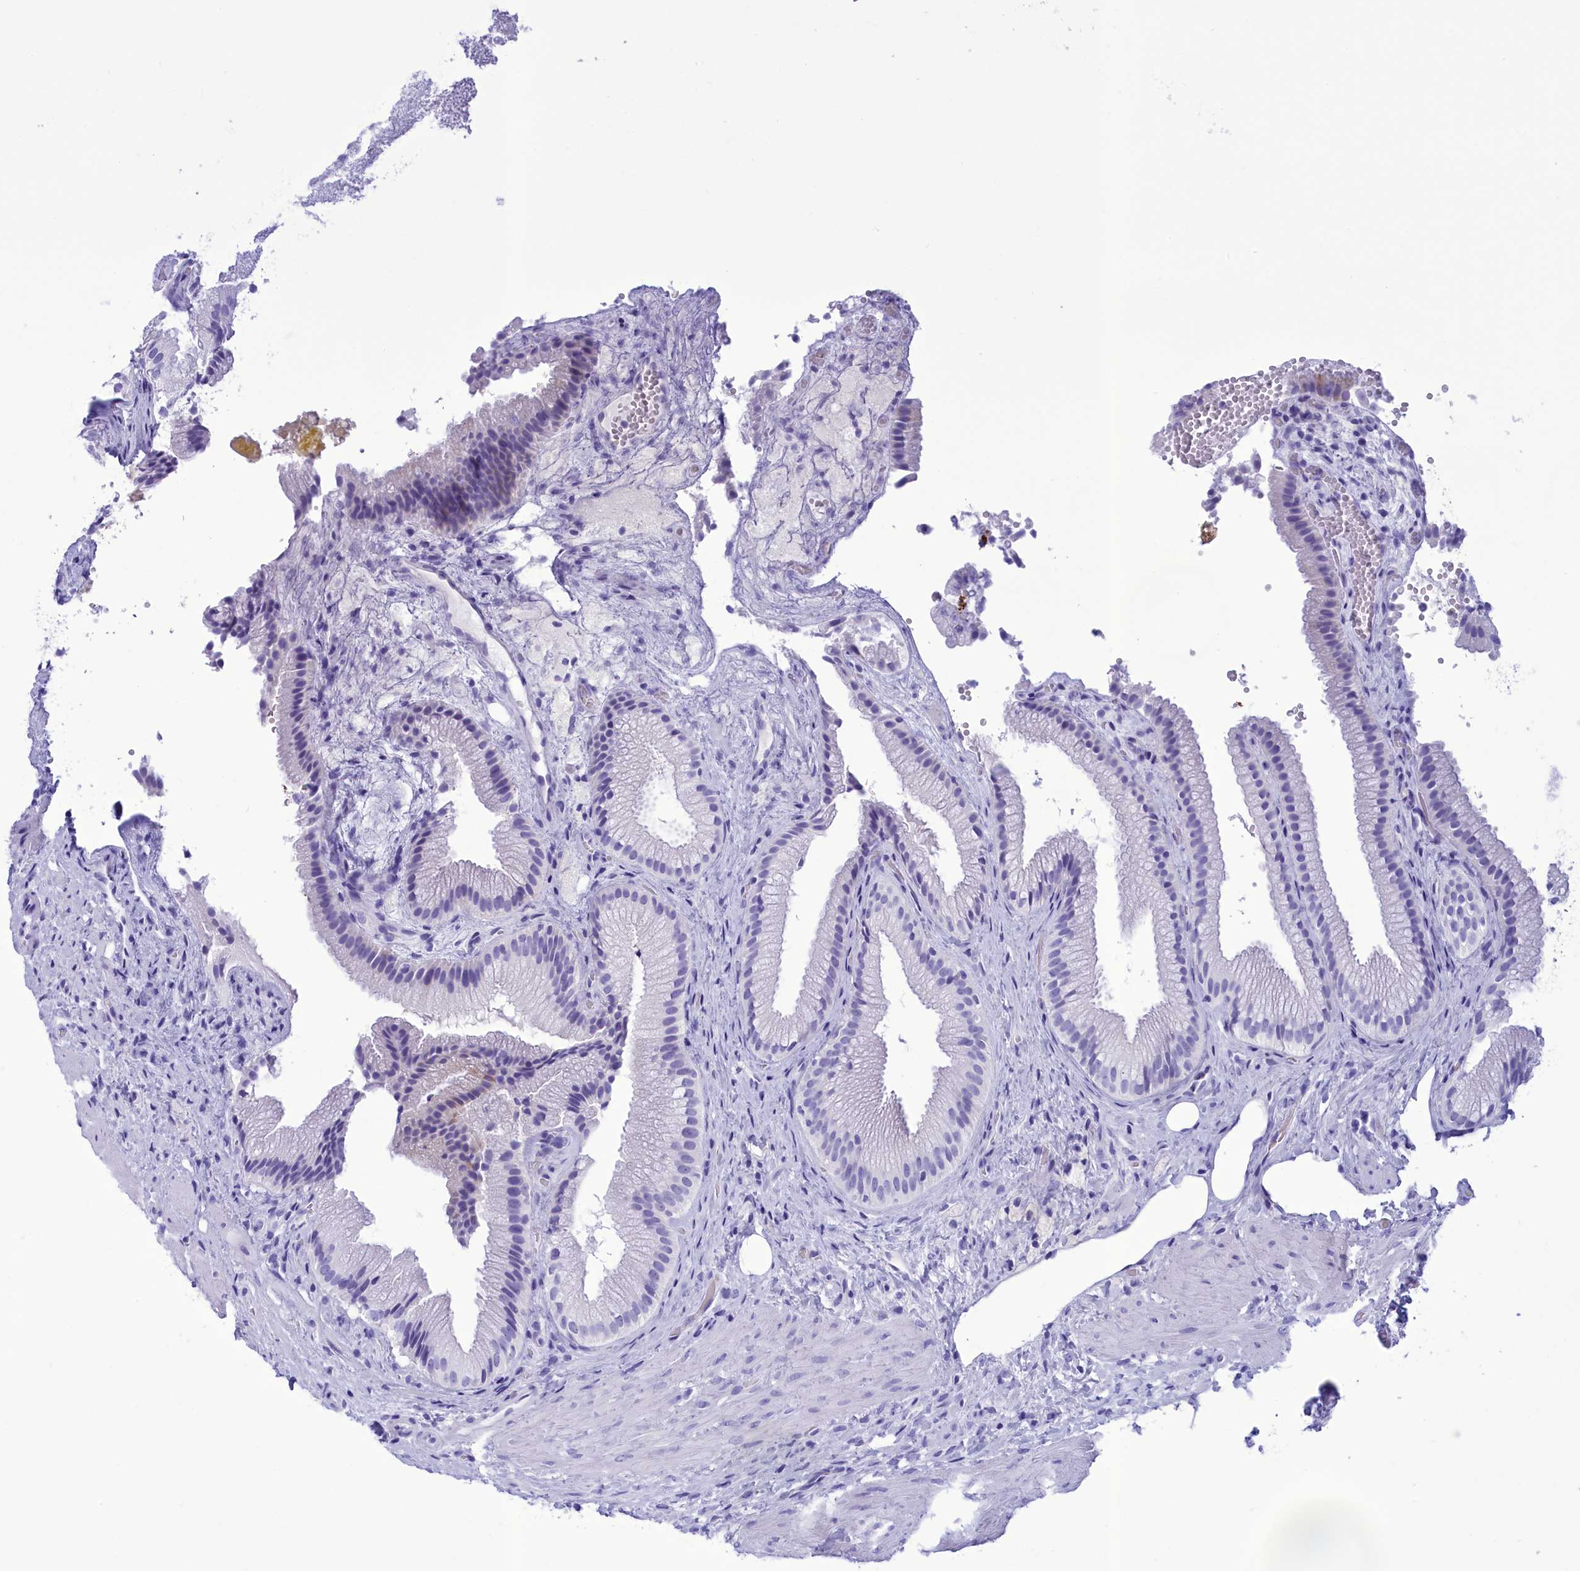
{"staining": {"intensity": "negative", "quantity": "none", "location": "none"}, "tissue": "gallbladder", "cell_type": "Glandular cells", "image_type": "normal", "snomed": [{"axis": "morphology", "description": "Normal tissue, NOS"}, {"axis": "morphology", "description": "Inflammation, NOS"}, {"axis": "topography", "description": "Gallbladder"}], "caption": "Gallbladder stained for a protein using immunohistochemistry (IHC) displays no positivity glandular cells.", "gene": "BRI3", "patient": {"sex": "male", "age": 51}}